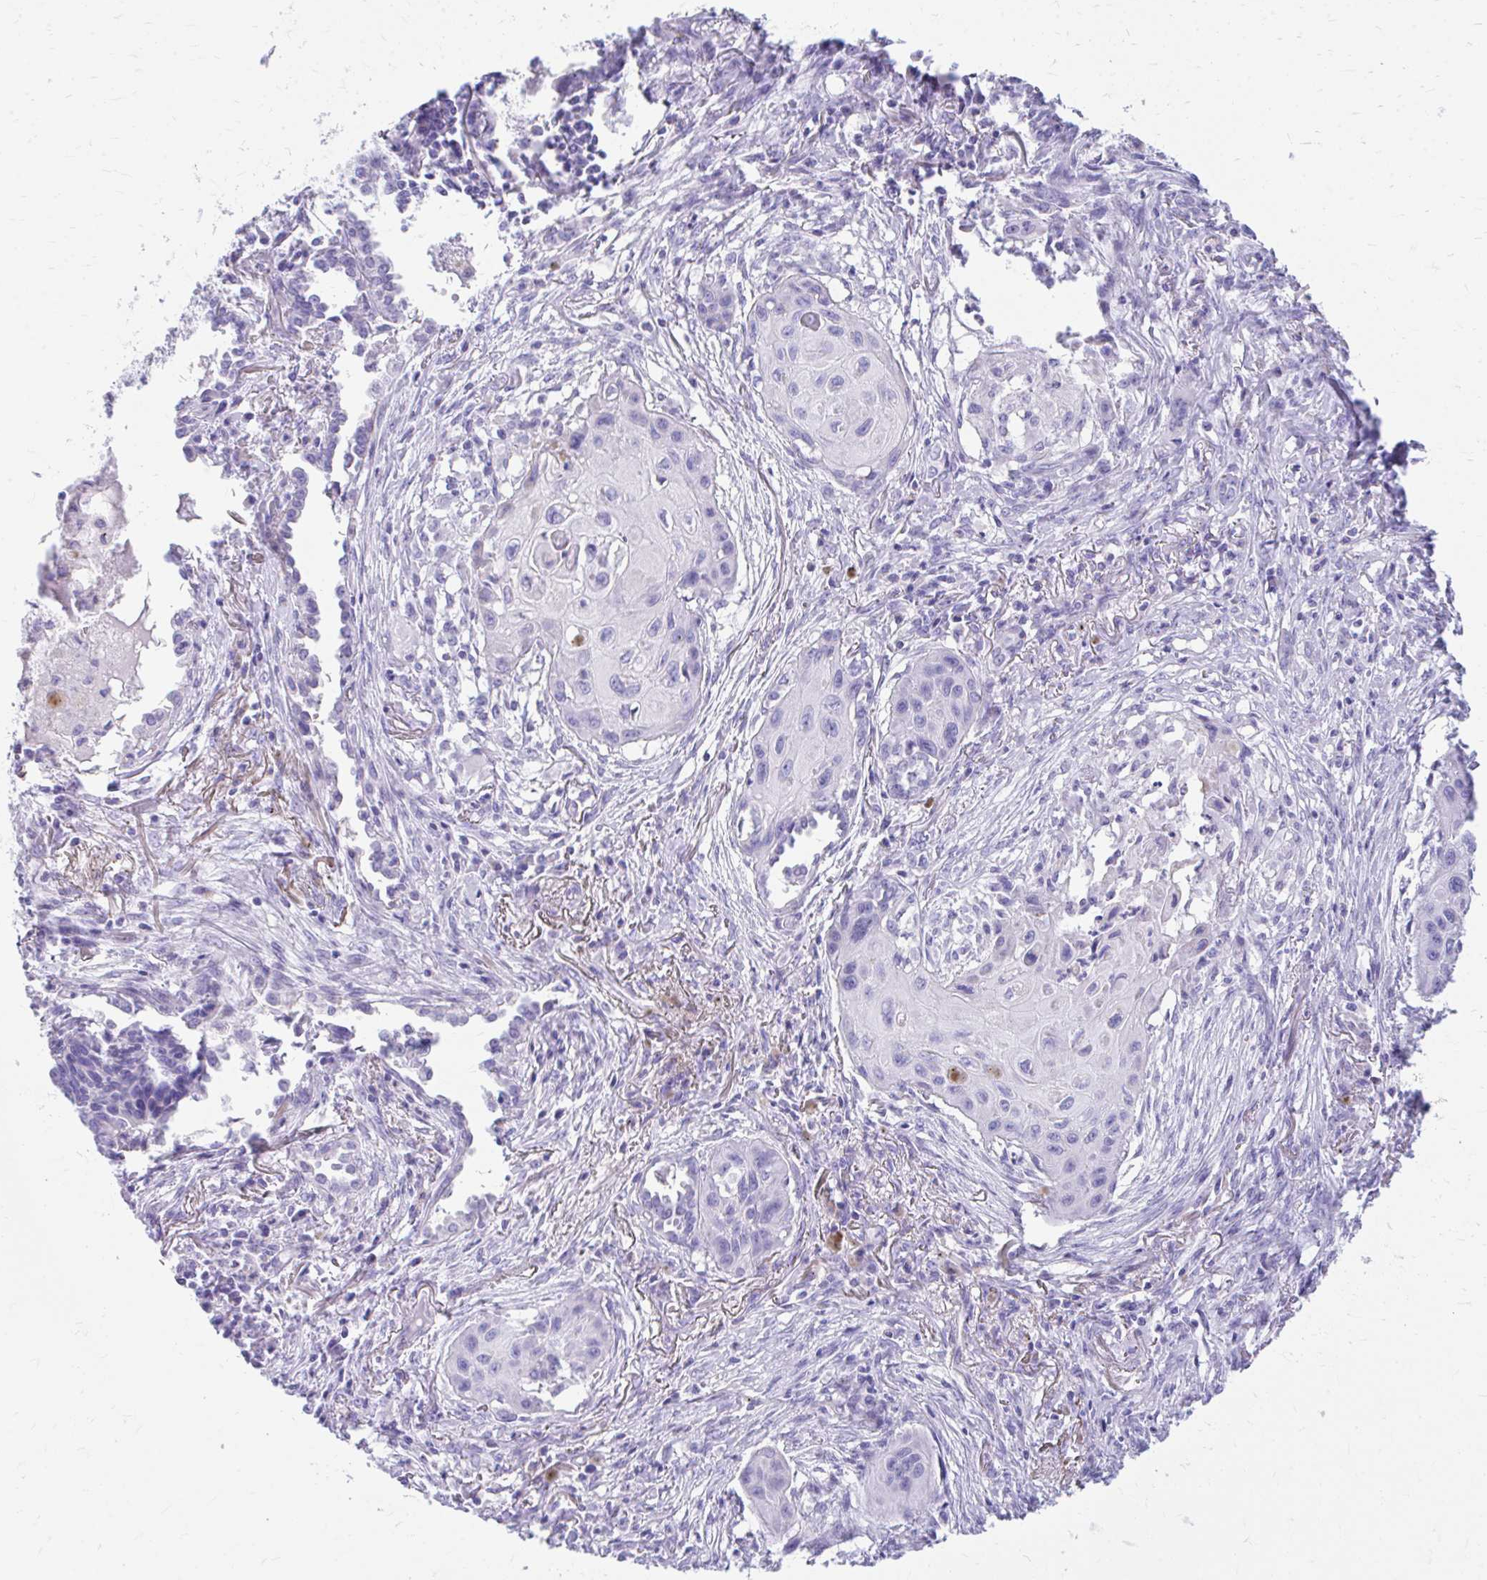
{"staining": {"intensity": "negative", "quantity": "none", "location": "none"}, "tissue": "lung cancer", "cell_type": "Tumor cells", "image_type": "cancer", "snomed": [{"axis": "morphology", "description": "Squamous cell carcinoma, NOS"}, {"axis": "topography", "description": "Lung"}], "caption": "Tumor cells show no significant staining in lung squamous cell carcinoma.", "gene": "KRIT1", "patient": {"sex": "male", "age": 71}}